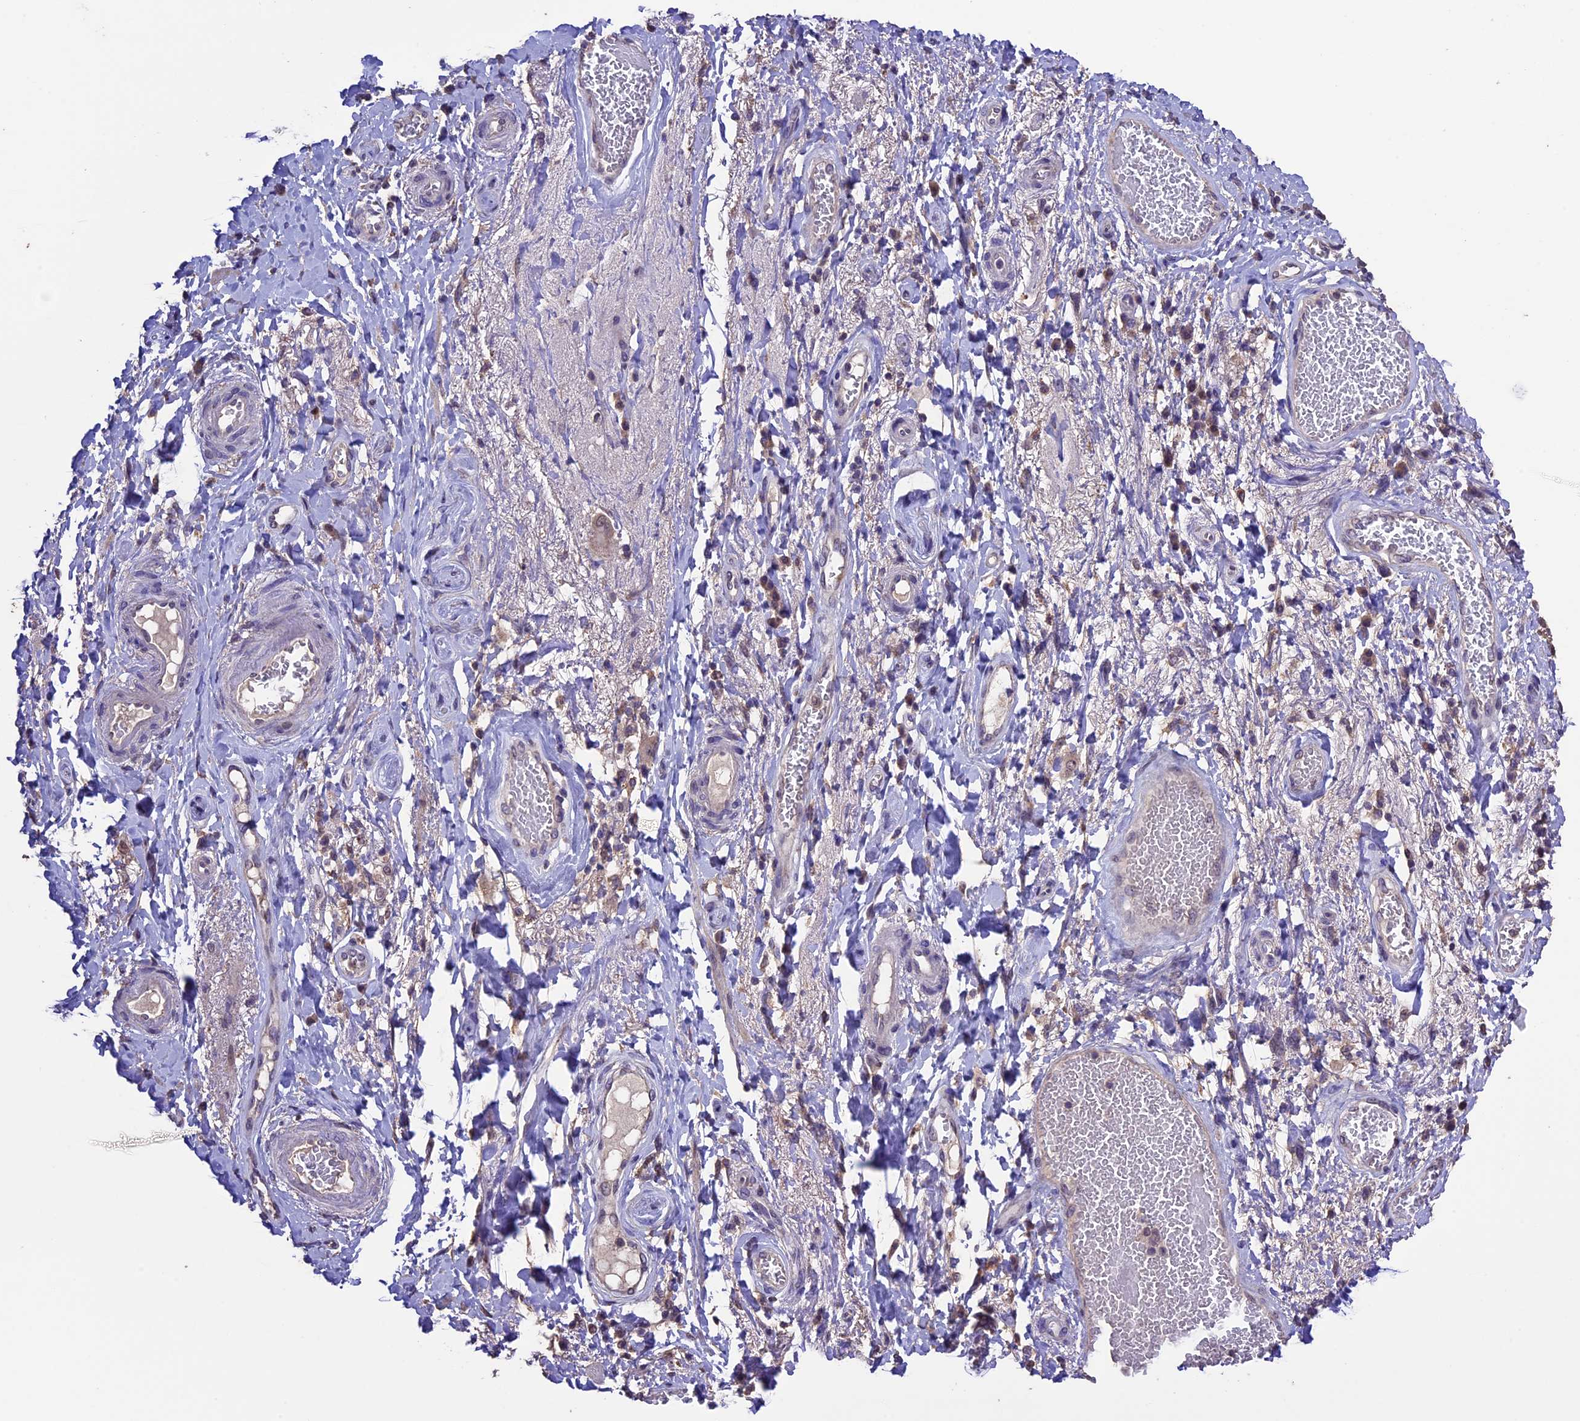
{"staining": {"intensity": "strong", "quantity": "<25%", "location": "cytoplasmic/membranous"}, "tissue": "skin", "cell_type": "Epidermal cells", "image_type": "normal", "snomed": [{"axis": "morphology", "description": "Normal tissue, NOS"}, {"axis": "topography", "description": "Anal"}], "caption": "An immunohistochemistry micrograph of normal tissue is shown. Protein staining in brown highlights strong cytoplasmic/membranous positivity in skin within epidermal cells.", "gene": "DIS3L", "patient": {"sex": "male", "age": 69}}